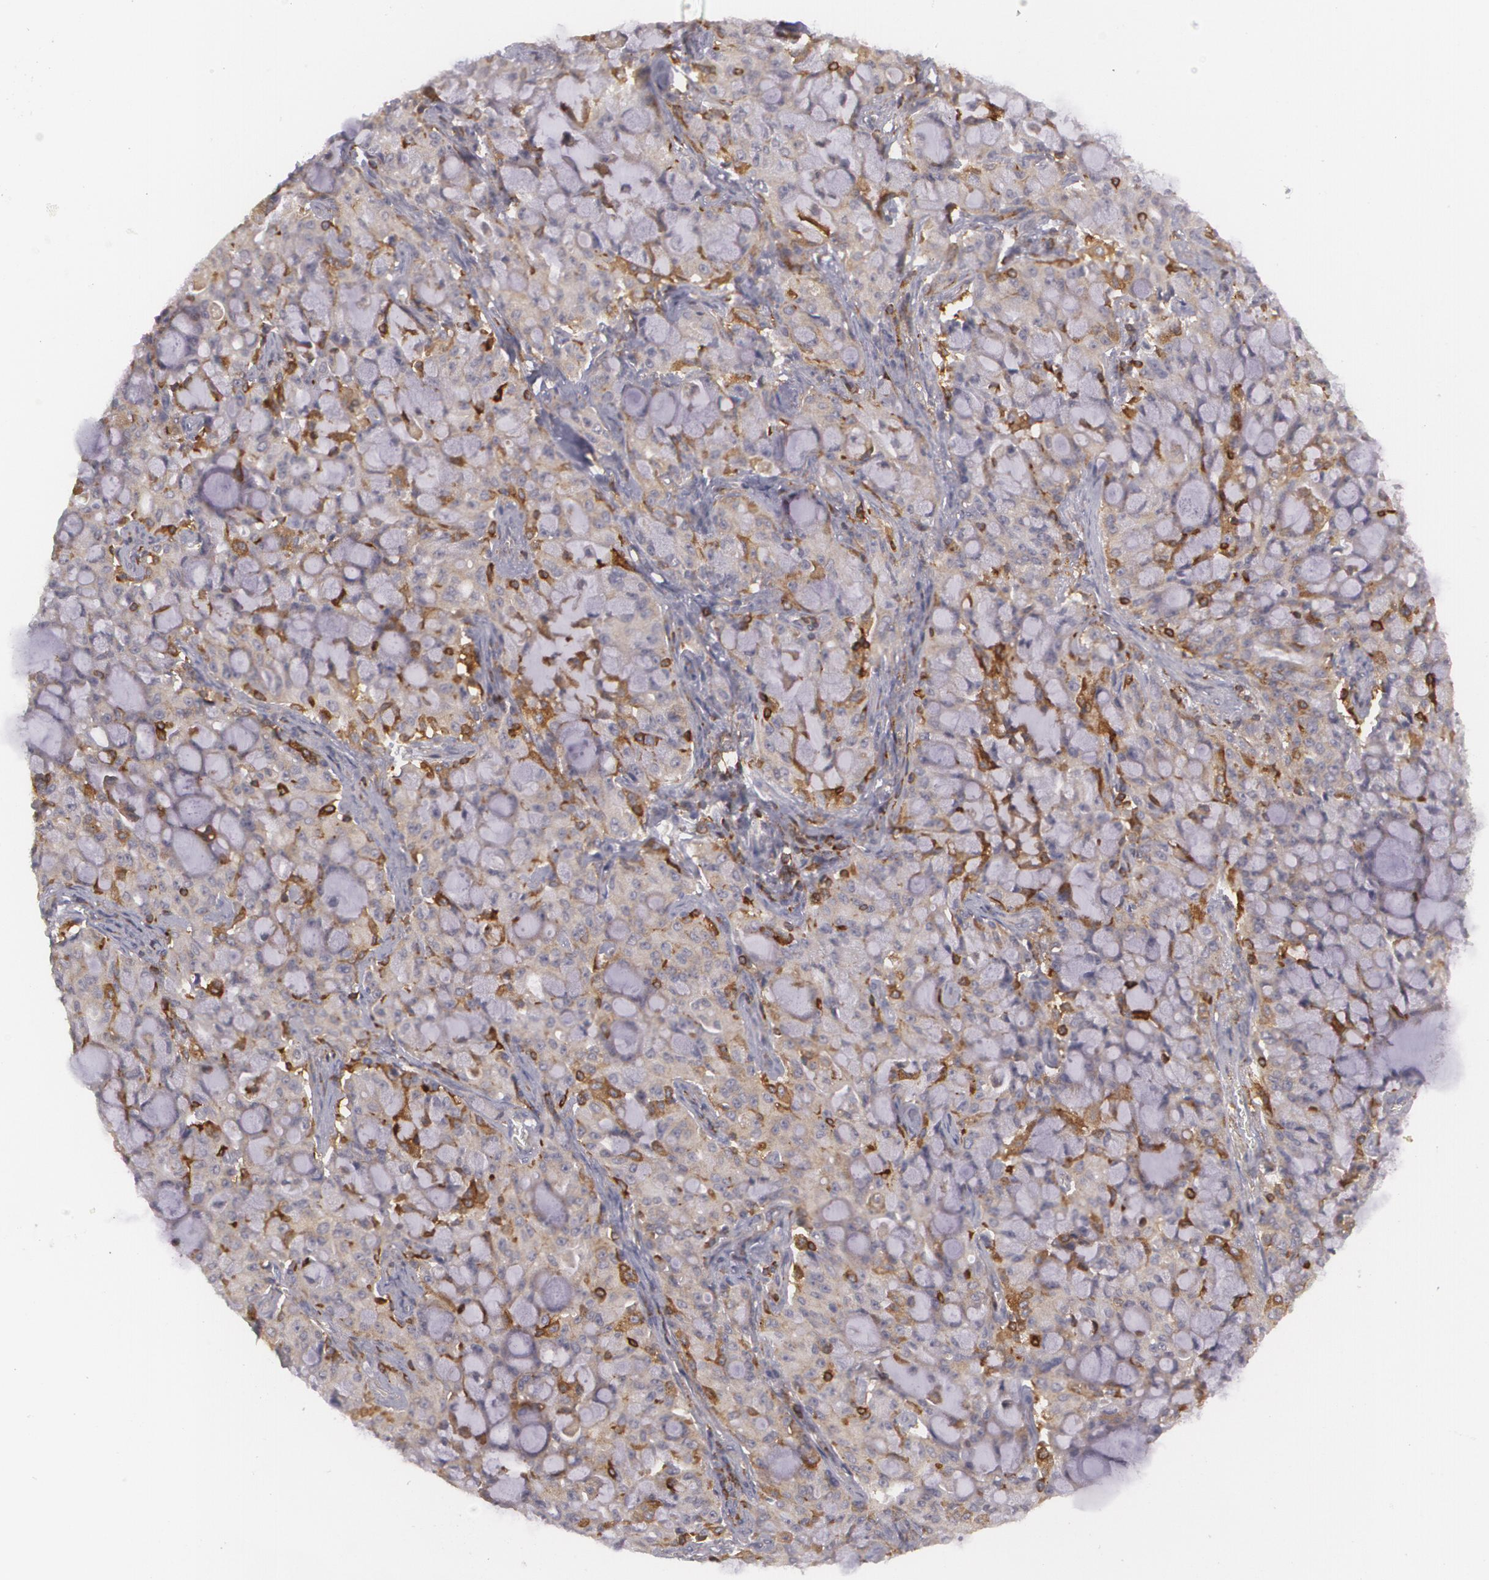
{"staining": {"intensity": "weak", "quantity": "<25%", "location": "cytoplasmic/membranous"}, "tissue": "lung cancer", "cell_type": "Tumor cells", "image_type": "cancer", "snomed": [{"axis": "morphology", "description": "Adenocarcinoma, NOS"}, {"axis": "topography", "description": "Lung"}], "caption": "Tumor cells show no significant positivity in lung cancer (adenocarcinoma).", "gene": "BIN1", "patient": {"sex": "female", "age": 44}}